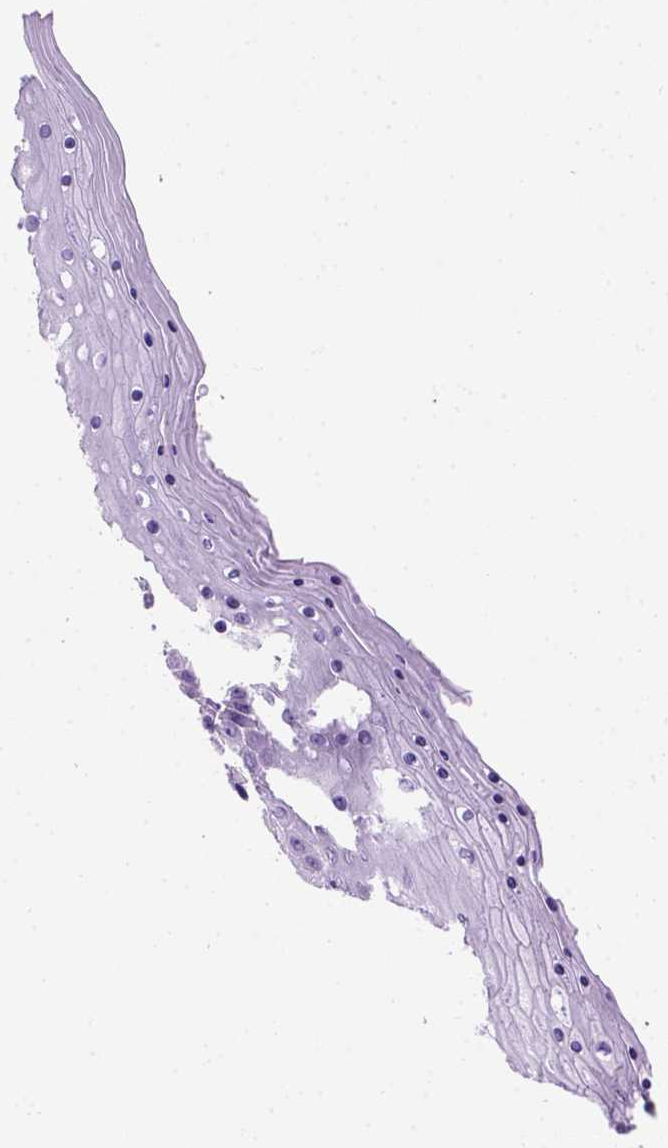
{"staining": {"intensity": "negative", "quantity": "none", "location": "none"}, "tissue": "skin", "cell_type": "Epidermal cells", "image_type": "normal", "snomed": [{"axis": "morphology", "description": "Normal tissue, NOS"}, {"axis": "topography", "description": "Anal"}], "caption": "Skin was stained to show a protein in brown. There is no significant positivity in epidermal cells. The staining is performed using DAB brown chromogen with nuclei counter-stained in using hematoxylin.", "gene": "FAM81B", "patient": {"sex": "female", "age": 46}}